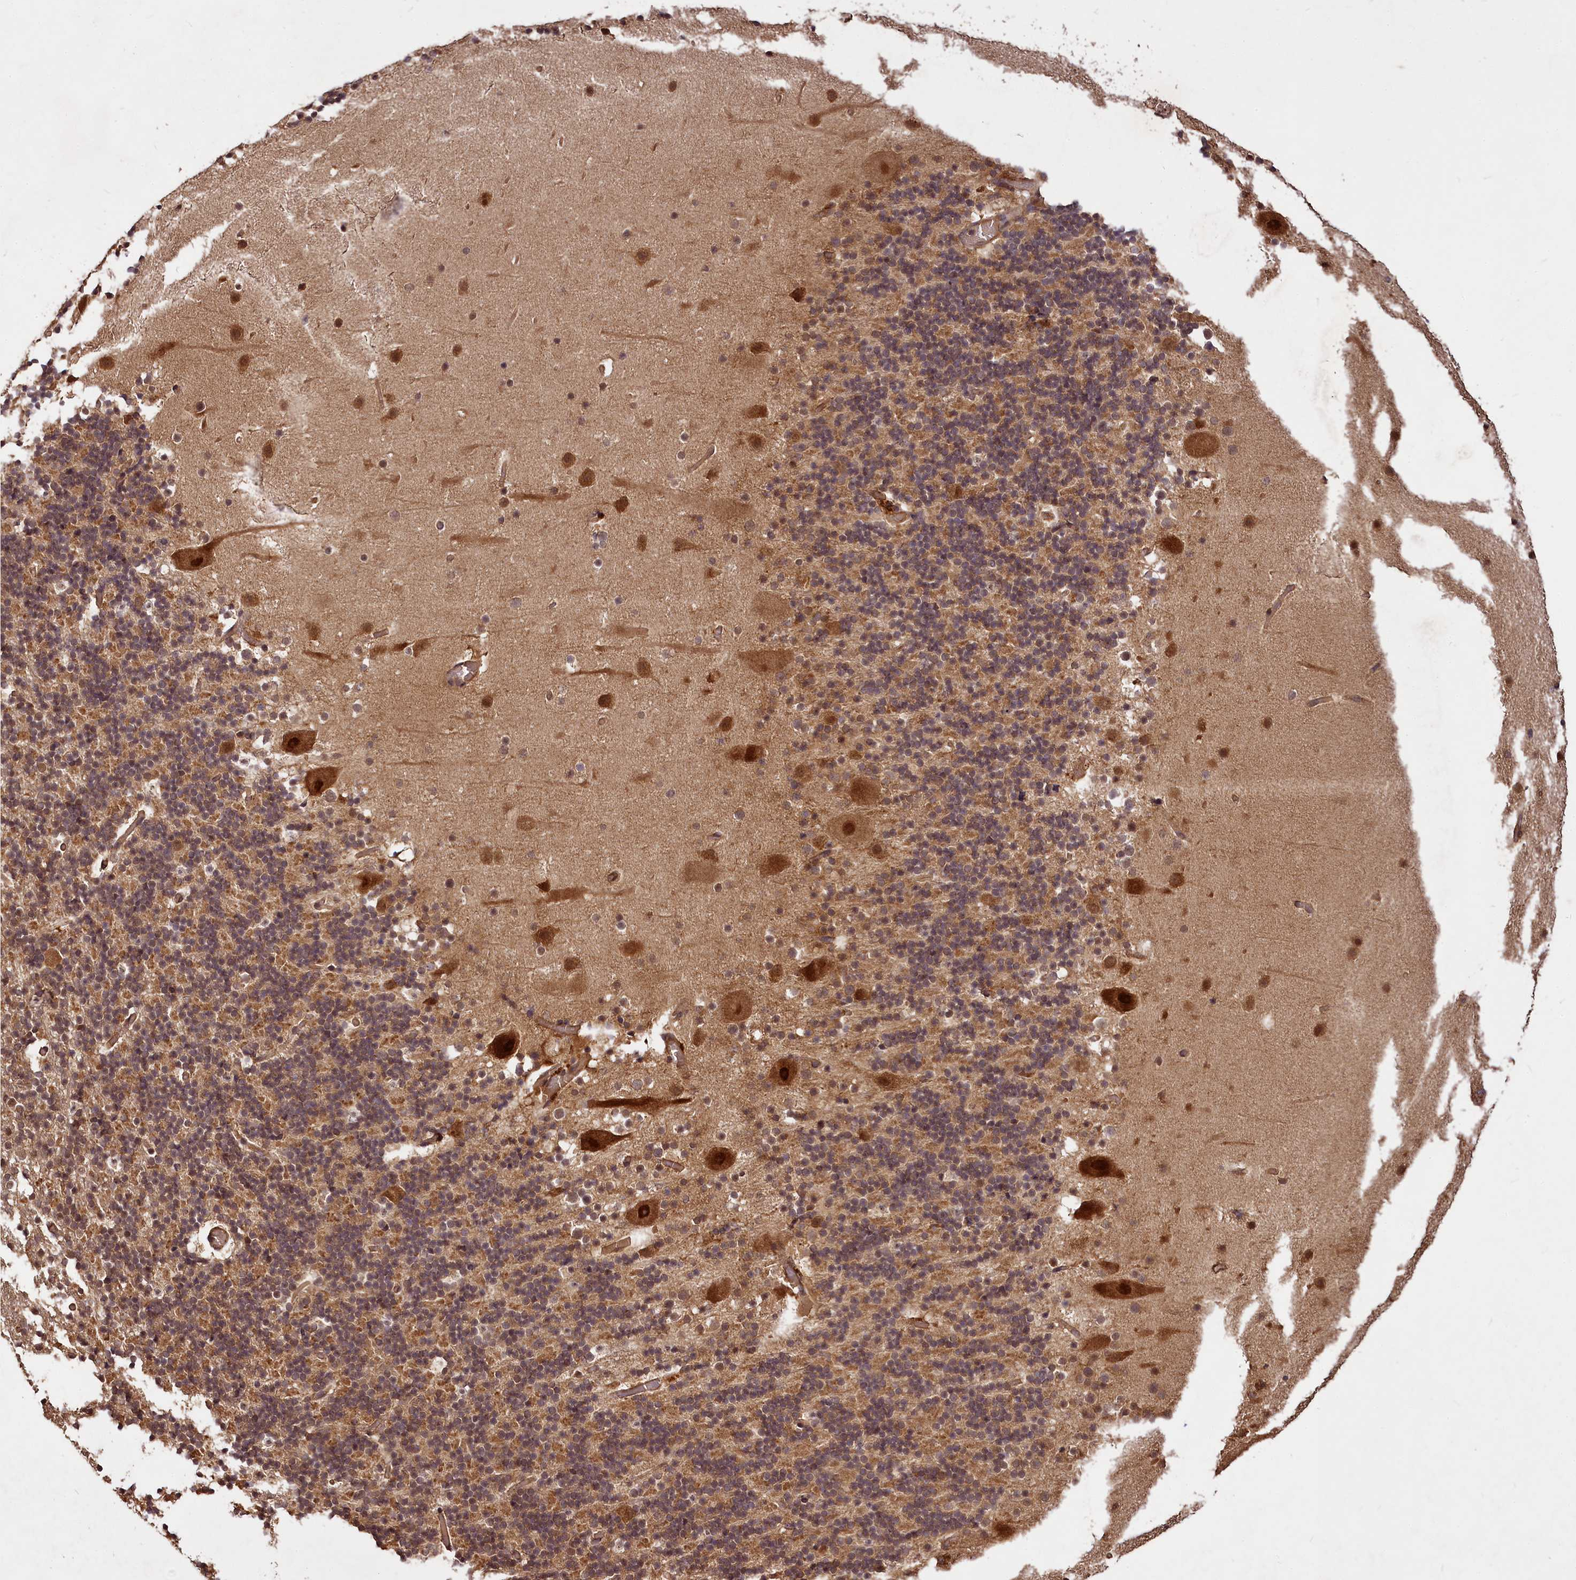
{"staining": {"intensity": "moderate", "quantity": "25%-75%", "location": "cytoplasmic/membranous"}, "tissue": "cerebellum", "cell_type": "Cells in granular layer", "image_type": "normal", "snomed": [{"axis": "morphology", "description": "Normal tissue, NOS"}, {"axis": "topography", "description": "Cerebellum"}], "caption": "Brown immunohistochemical staining in unremarkable cerebellum reveals moderate cytoplasmic/membranous staining in approximately 25%-75% of cells in granular layer. The protein of interest is stained brown, and the nuclei are stained in blue (DAB (3,3'-diaminobenzidine) IHC with brightfield microscopy, high magnification).", "gene": "VPS51", "patient": {"sex": "male", "age": 57}}